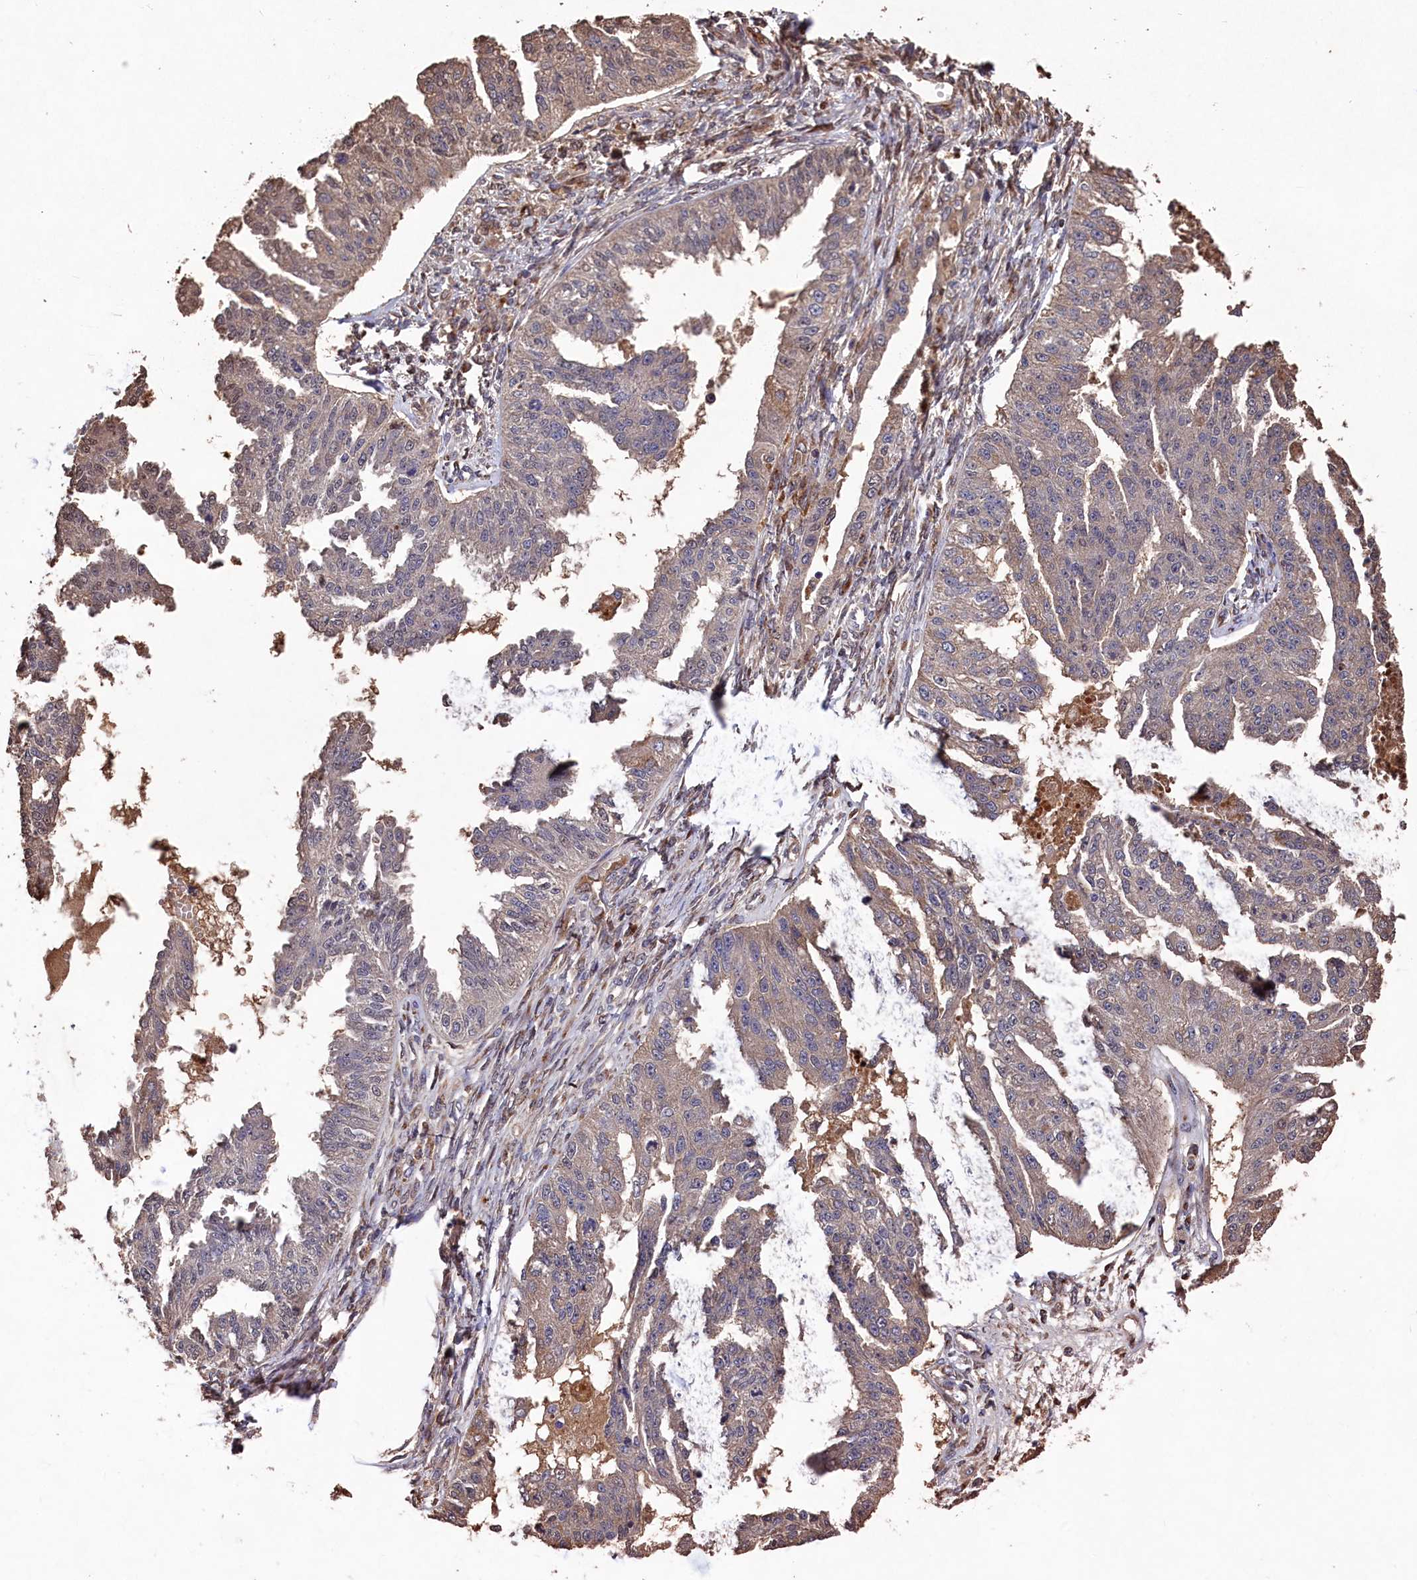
{"staining": {"intensity": "weak", "quantity": "<25%", "location": "cytoplasmic/membranous"}, "tissue": "ovarian cancer", "cell_type": "Tumor cells", "image_type": "cancer", "snomed": [{"axis": "morphology", "description": "Cystadenocarcinoma, serous, NOS"}, {"axis": "topography", "description": "Ovary"}], "caption": "Immunohistochemistry (IHC) image of human ovarian cancer stained for a protein (brown), which shows no expression in tumor cells.", "gene": "NAA60", "patient": {"sex": "female", "age": 58}}